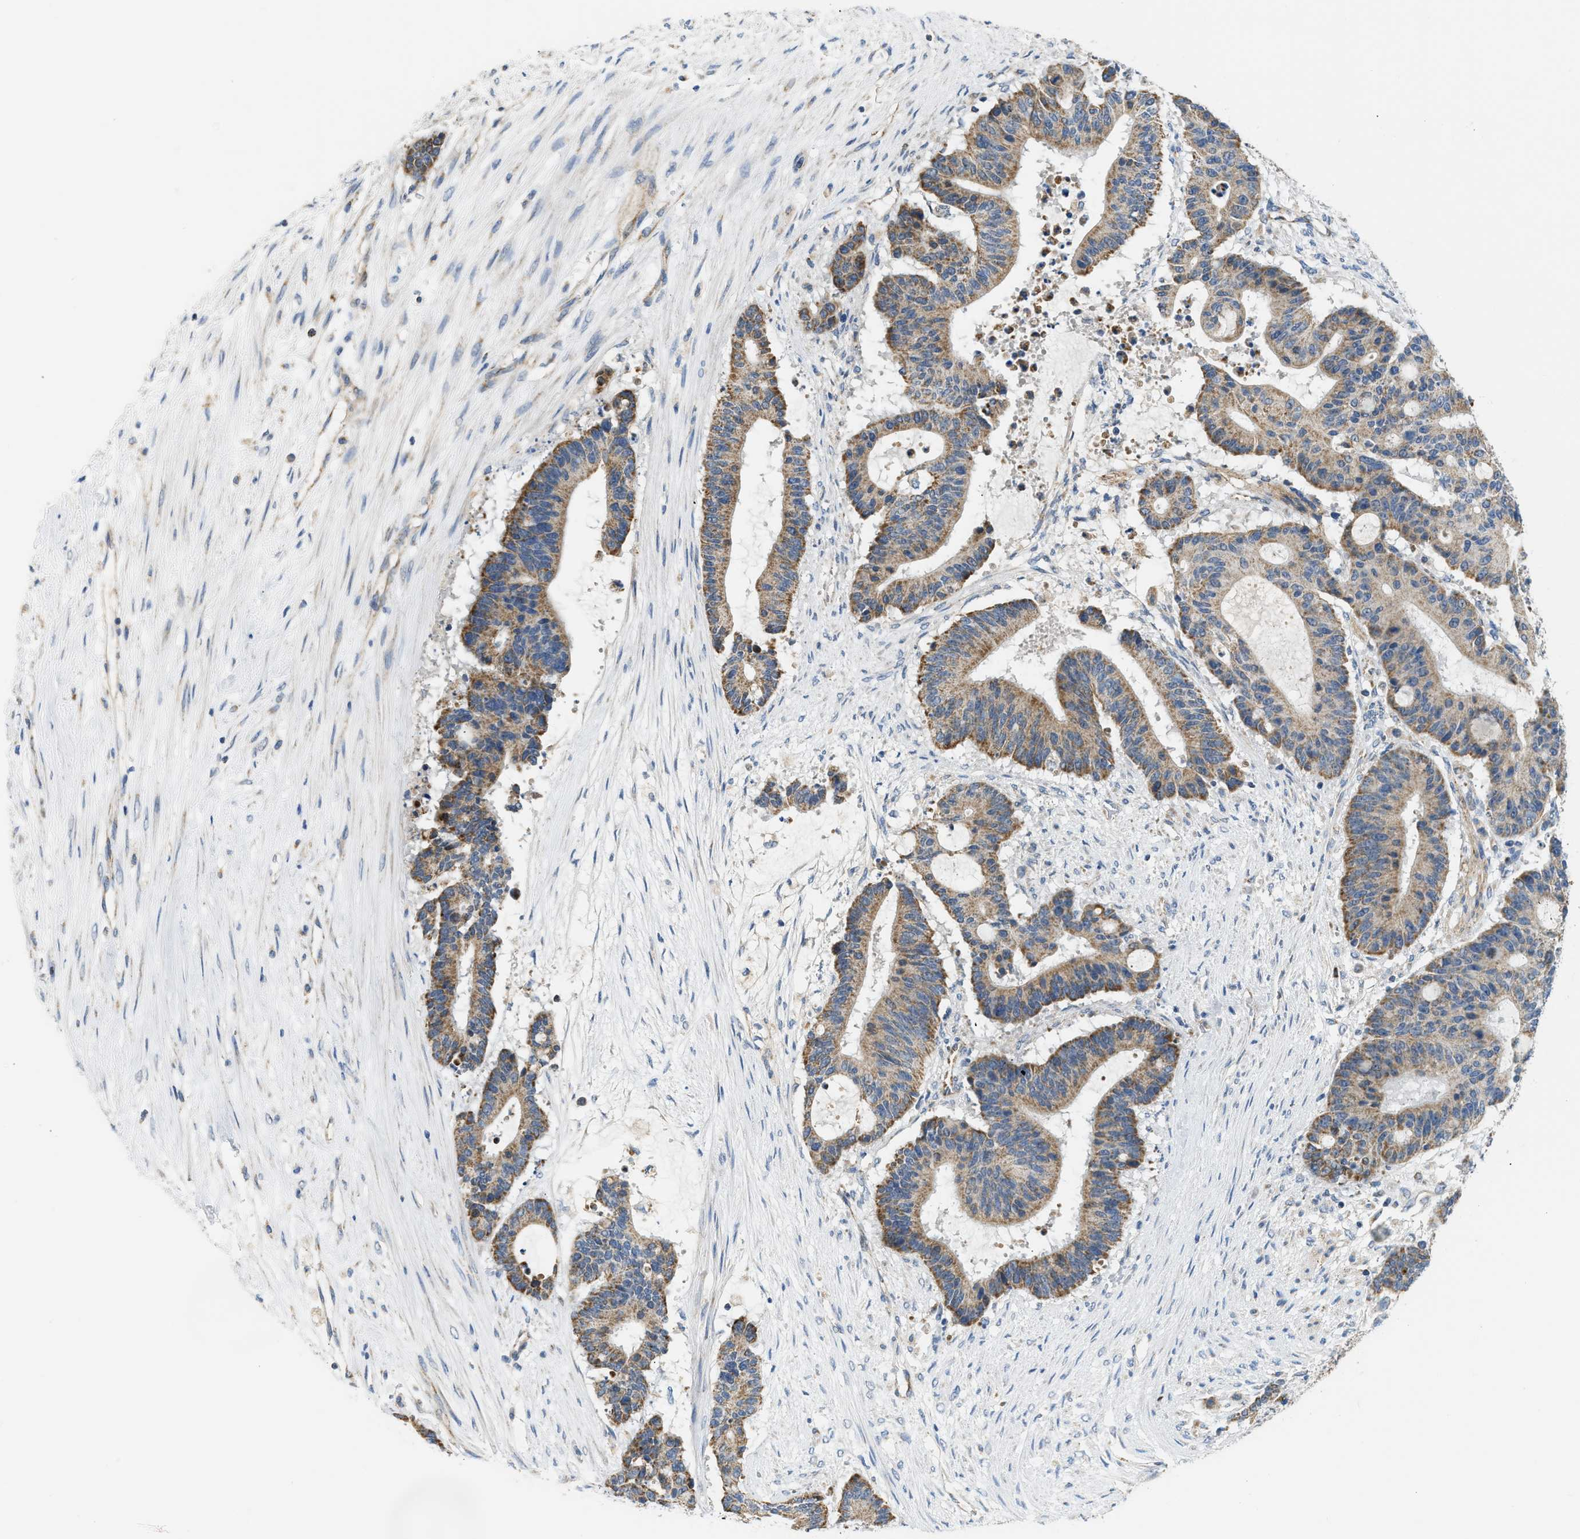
{"staining": {"intensity": "moderate", "quantity": ">75%", "location": "cytoplasmic/membranous"}, "tissue": "liver cancer", "cell_type": "Tumor cells", "image_type": "cancer", "snomed": [{"axis": "morphology", "description": "Cholangiocarcinoma"}, {"axis": "topography", "description": "Liver"}], "caption": "Protein staining demonstrates moderate cytoplasmic/membranous positivity in approximately >75% of tumor cells in cholangiocarcinoma (liver). Using DAB (brown) and hematoxylin (blue) stains, captured at high magnification using brightfield microscopy.", "gene": "GOT2", "patient": {"sex": "female", "age": 73}}